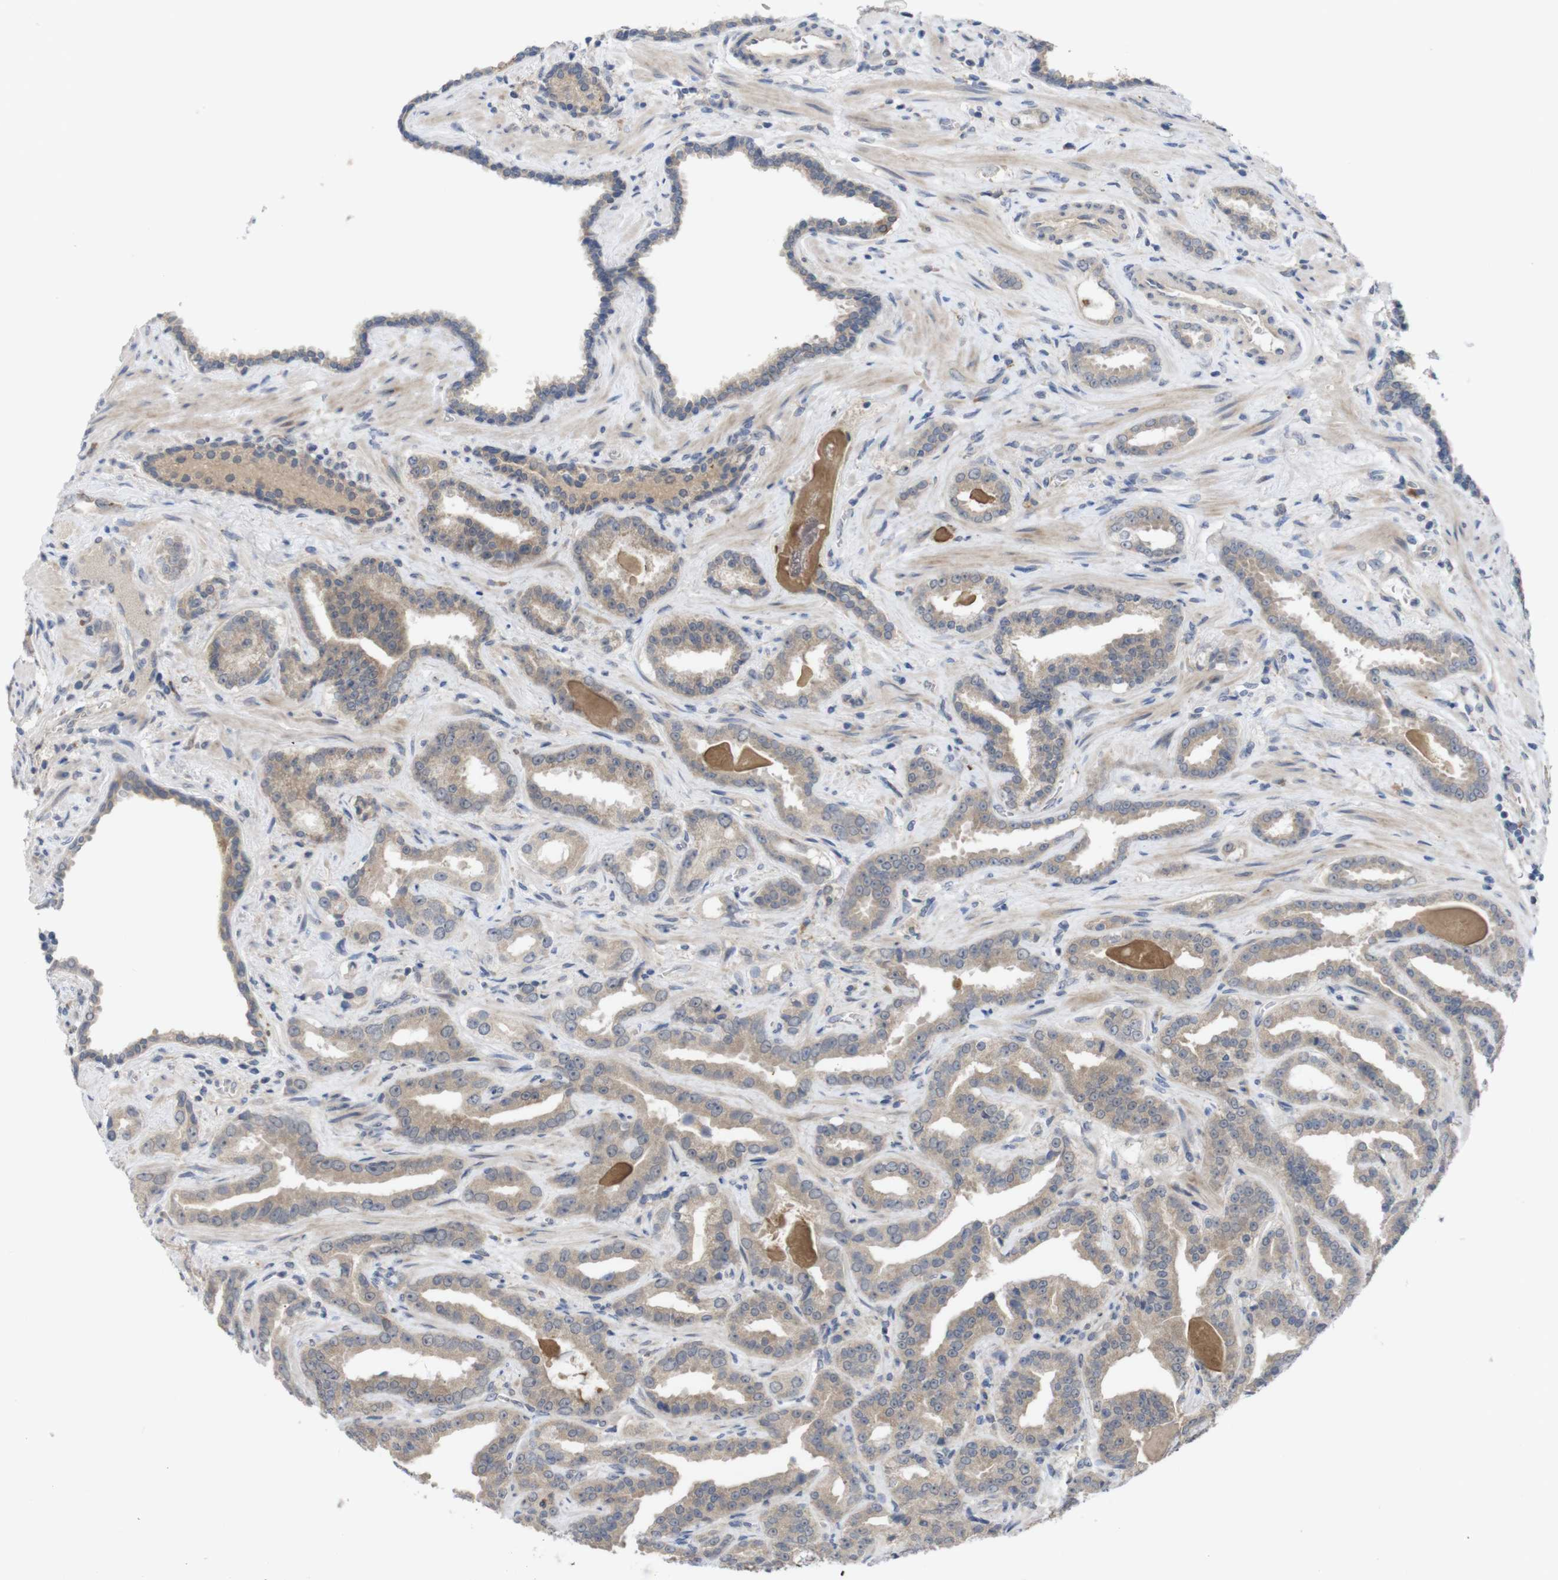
{"staining": {"intensity": "moderate", "quantity": ">75%", "location": "cytoplasmic/membranous"}, "tissue": "prostate cancer", "cell_type": "Tumor cells", "image_type": "cancer", "snomed": [{"axis": "morphology", "description": "Adenocarcinoma, Low grade"}, {"axis": "topography", "description": "Prostate"}], "caption": "Immunohistochemical staining of human prostate low-grade adenocarcinoma shows medium levels of moderate cytoplasmic/membranous staining in approximately >75% of tumor cells.", "gene": "BCAR3", "patient": {"sex": "male", "age": 60}}